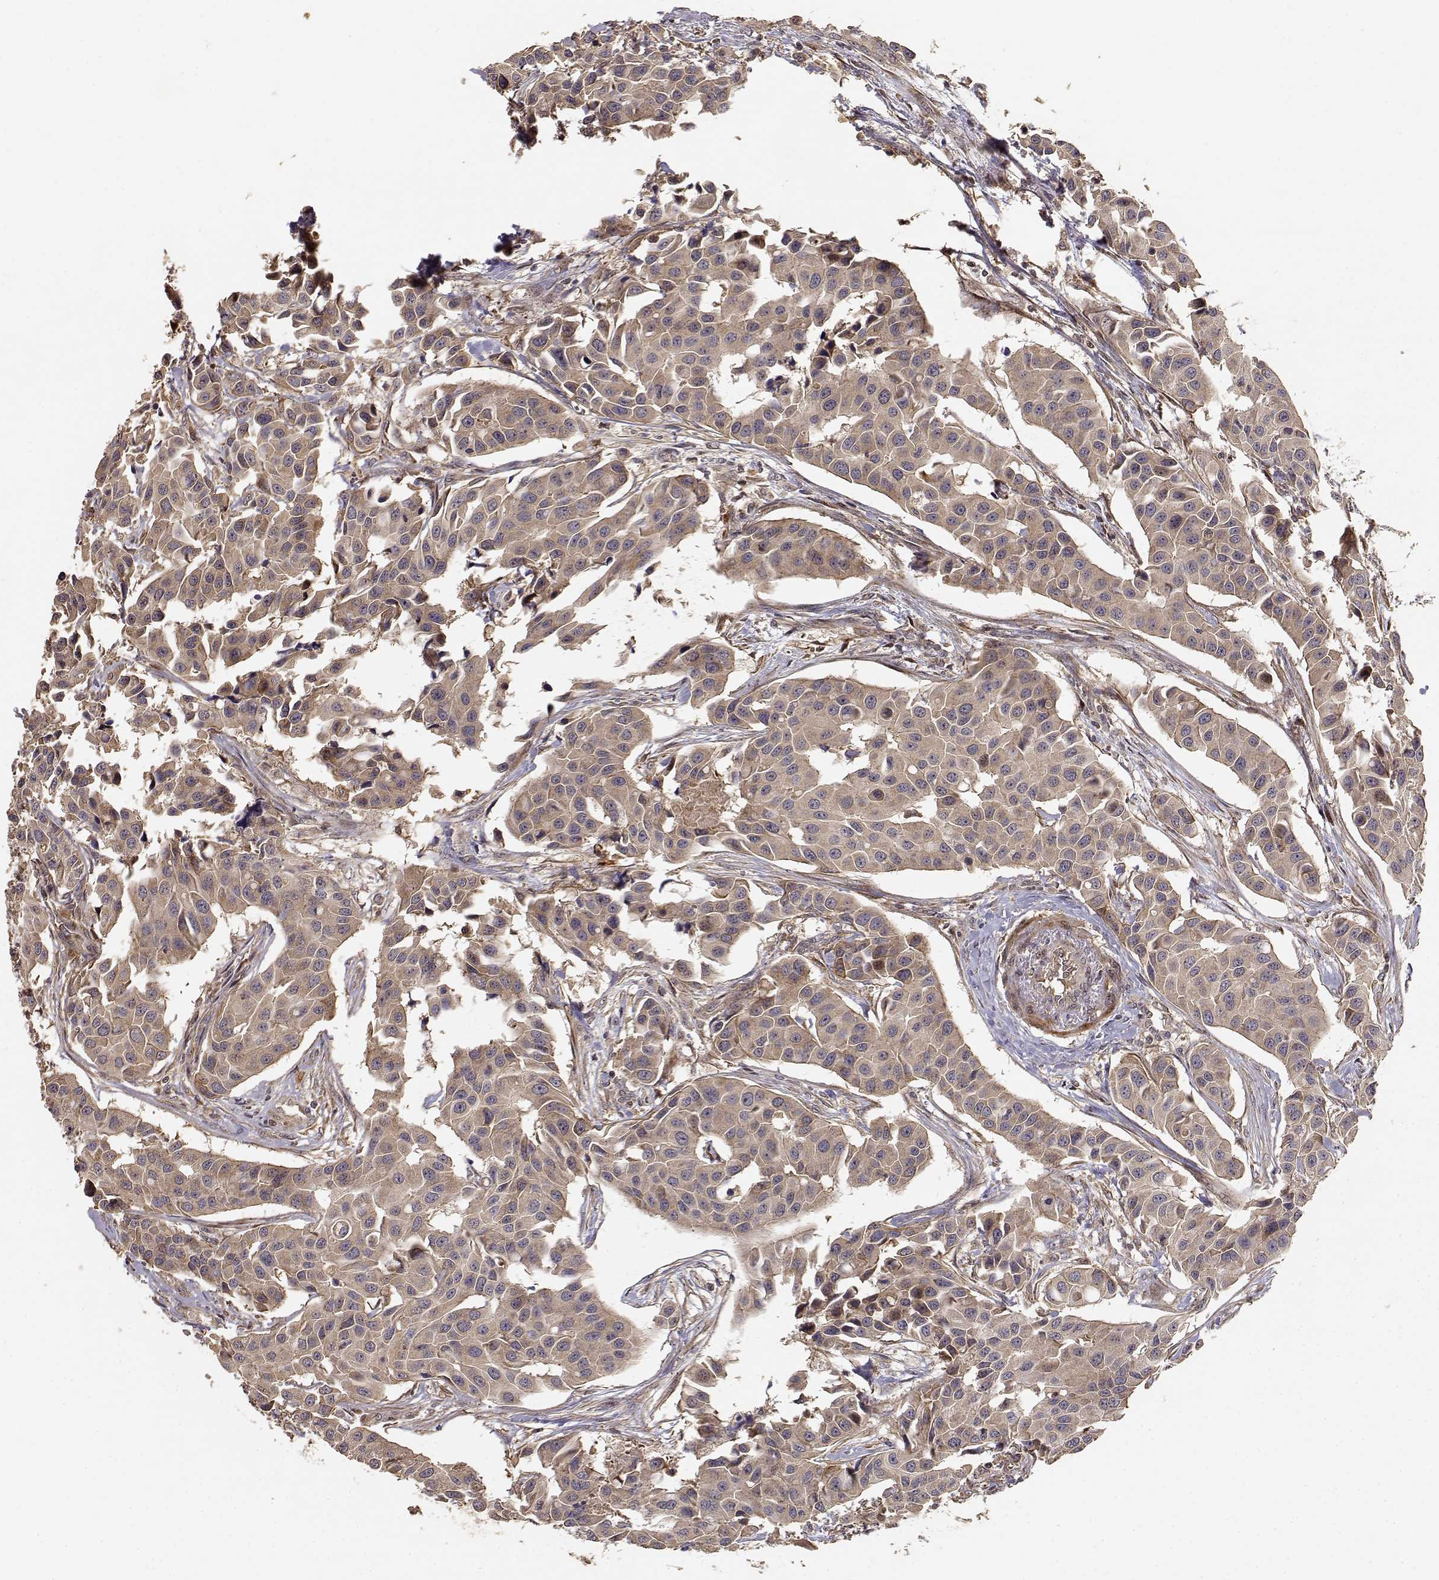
{"staining": {"intensity": "weak", "quantity": ">75%", "location": "cytoplasmic/membranous"}, "tissue": "head and neck cancer", "cell_type": "Tumor cells", "image_type": "cancer", "snomed": [{"axis": "morphology", "description": "Adenocarcinoma, NOS"}, {"axis": "topography", "description": "Head-Neck"}], "caption": "Approximately >75% of tumor cells in adenocarcinoma (head and neck) exhibit weak cytoplasmic/membranous protein expression as visualized by brown immunohistochemical staining.", "gene": "PICK1", "patient": {"sex": "male", "age": 76}}